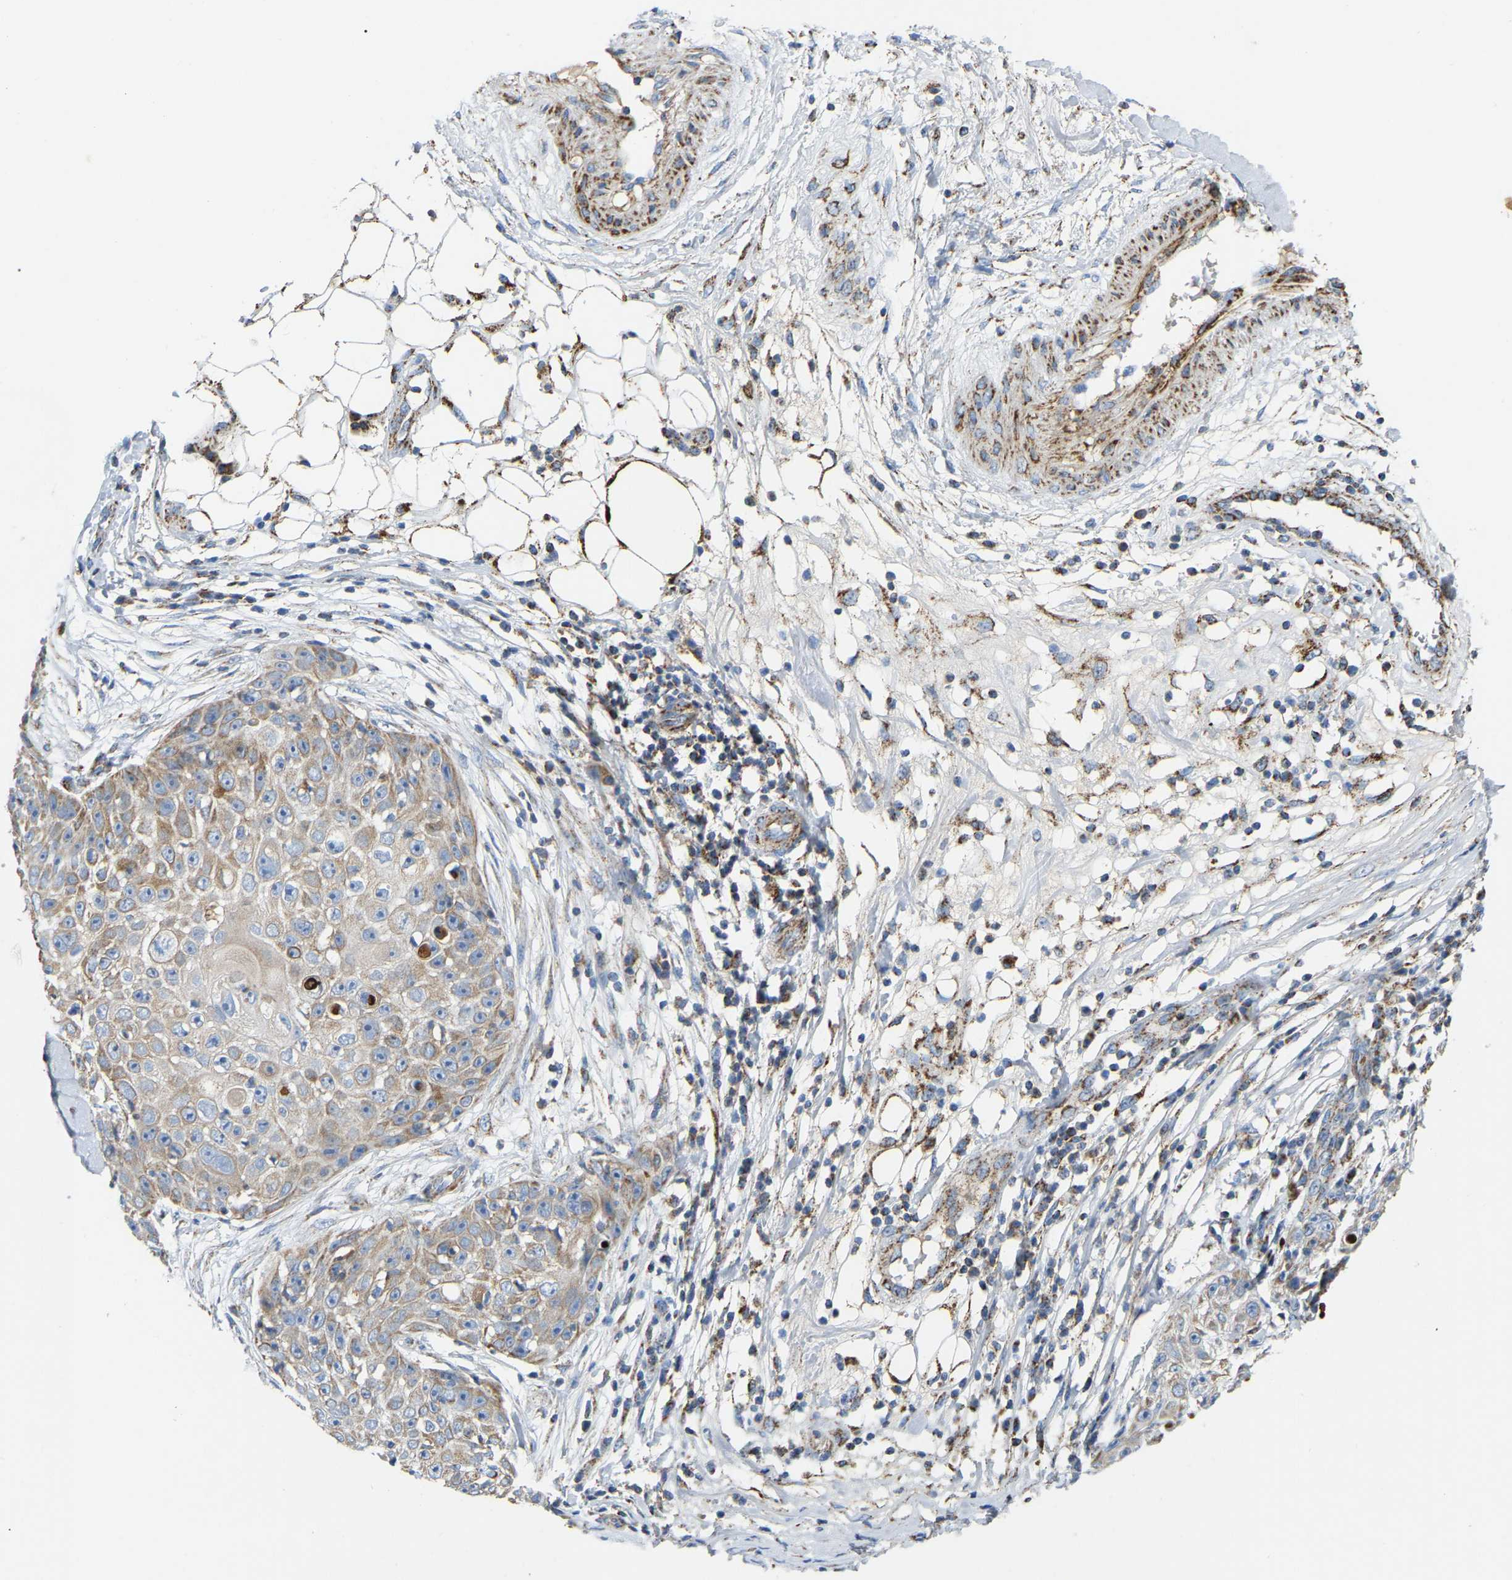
{"staining": {"intensity": "weak", "quantity": "25%-75%", "location": "cytoplasmic/membranous"}, "tissue": "skin cancer", "cell_type": "Tumor cells", "image_type": "cancer", "snomed": [{"axis": "morphology", "description": "Squamous cell carcinoma, NOS"}, {"axis": "topography", "description": "Skin"}], "caption": "The immunohistochemical stain shows weak cytoplasmic/membranous staining in tumor cells of squamous cell carcinoma (skin) tissue. (DAB (3,3'-diaminobenzidine) IHC, brown staining for protein, blue staining for nuclei).", "gene": "HIBADH", "patient": {"sex": "male", "age": 86}}